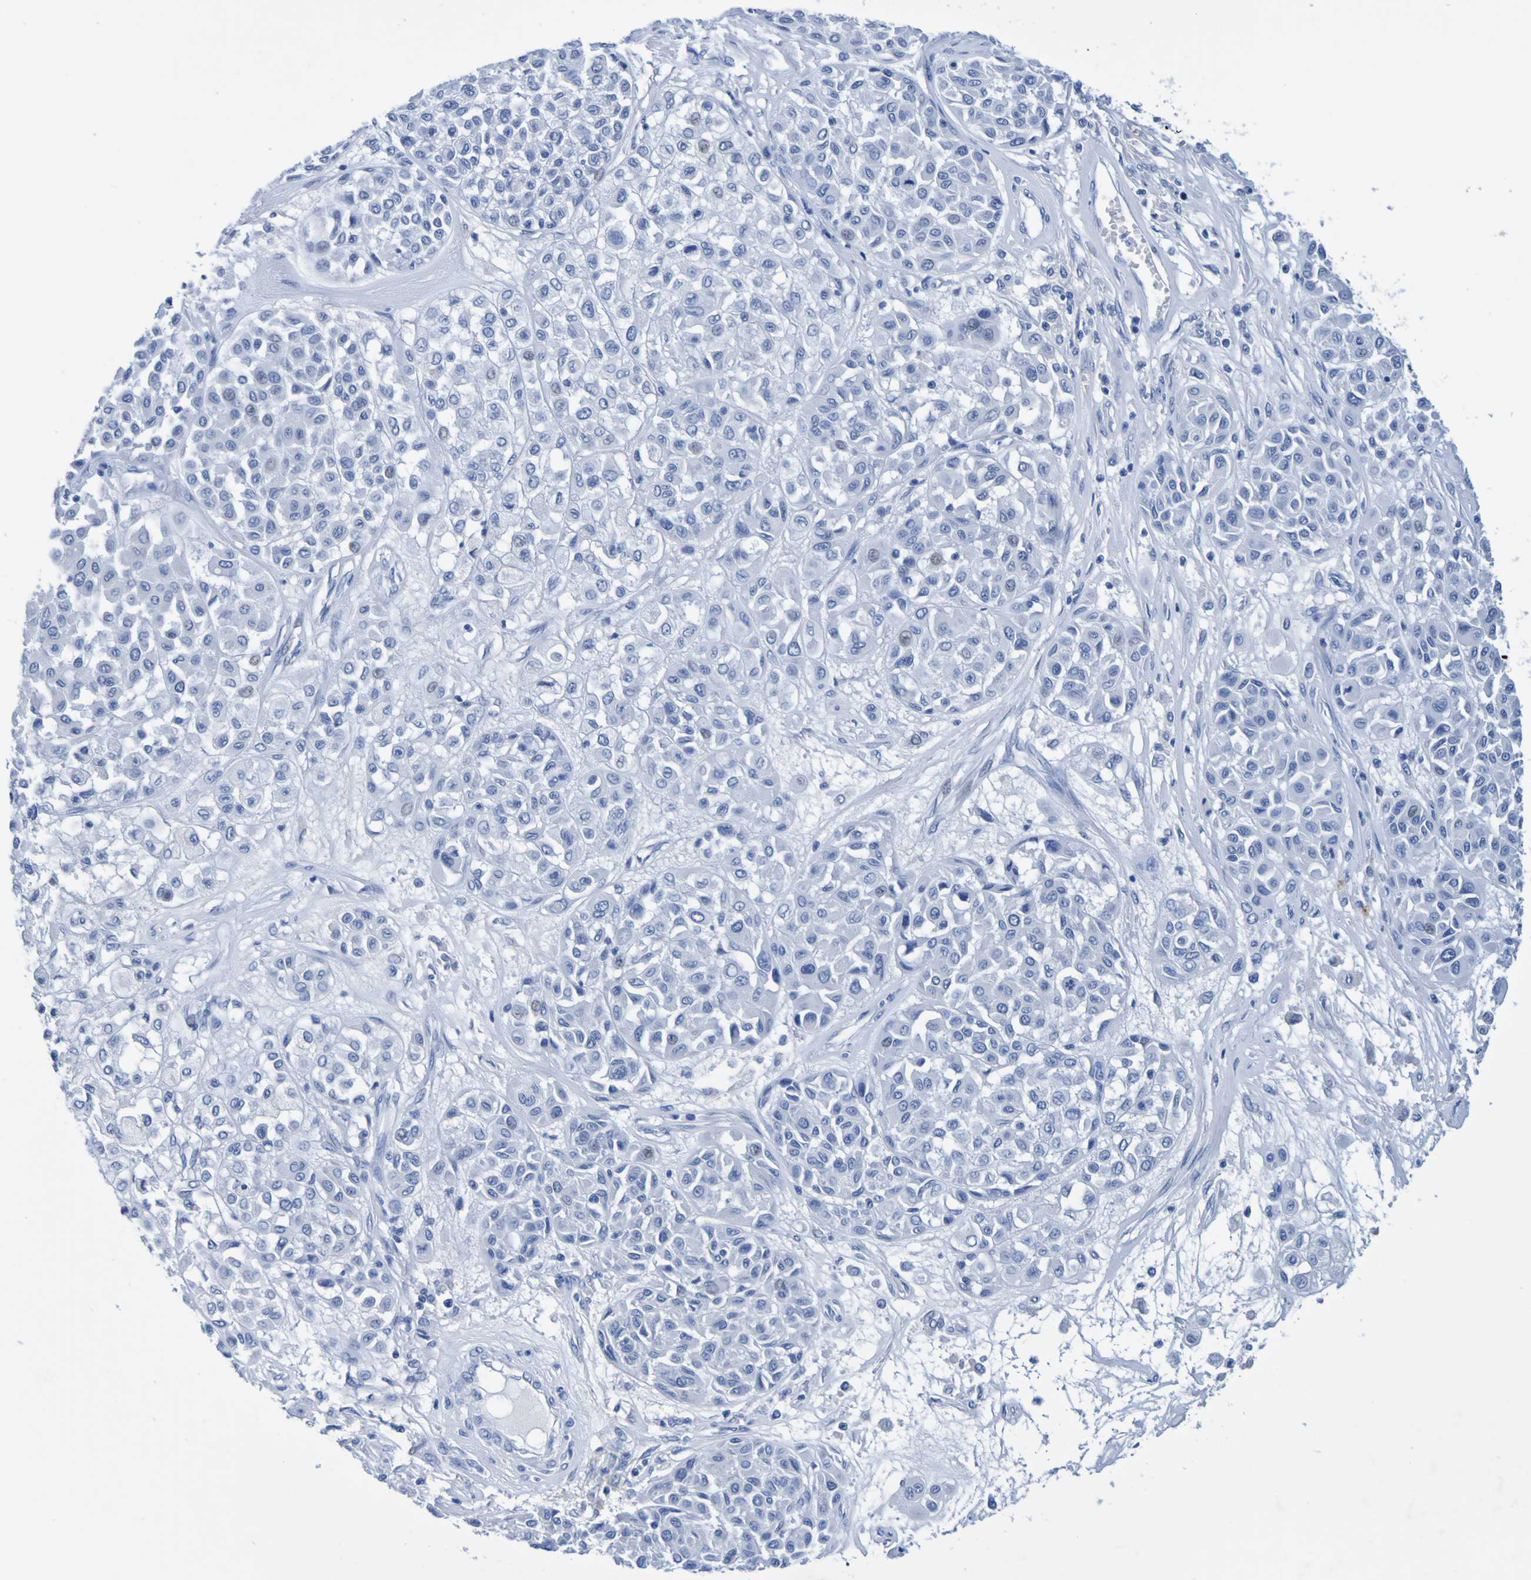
{"staining": {"intensity": "negative", "quantity": "none", "location": "none"}, "tissue": "melanoma", "cell_type": "Tumor cells", "image_type": "cancer", "snomed": [{"axis": "morphology", "description": "Malignant melanoma, Metastatic site"}, {"axis": "topography", "description": "Soft tissue"}], "caption": "DAB immunohistochemical staining of malignant melanoma (metastatic site) reveals no significant positivity in tumor cells.", "gene": "DPEP1", "patient": {"sex": "male", "age": 41}}